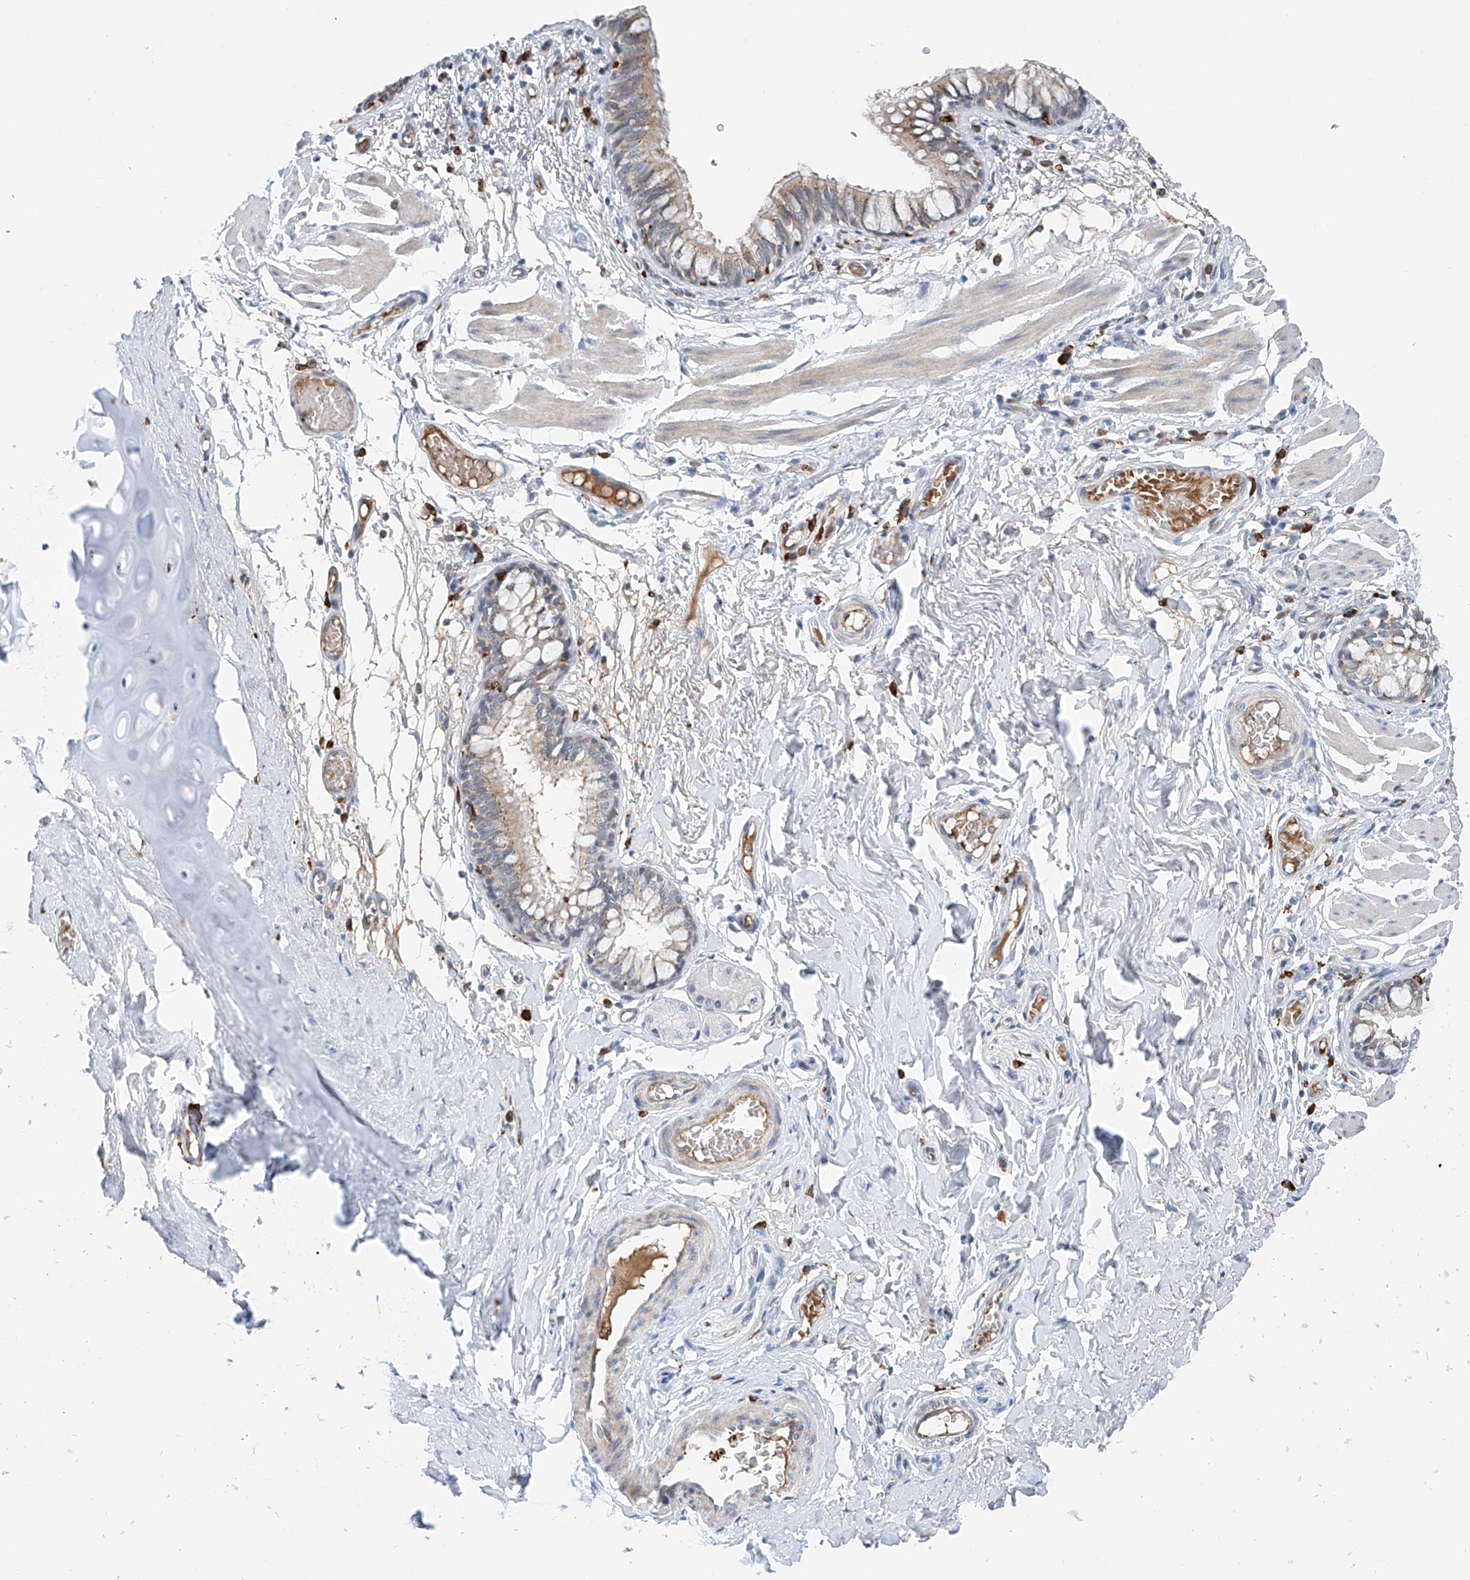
{"staining": {"intensity": "moderate", "quantity": "<25%", "location": "cytoplasmic/membranous"}, "tissue": "bronchus", "cell_type": "Respiratory epithelial cells", "image_type": "normal", "snomed": [{"axis": "morphology", "description": "Normal tissue, NOS"}, {"axis": "topography", "description": "Cartilage tissue"}, {"axis": "topography", "description": "Bronchus"}], "caption": "A brown stain labels moderate cytoplasmic/membranous expression of a protein in respiratory epithelial cells of normal bronchus.", "gene": "TBXAS1", "patient": {"sex": "female", "age": 36}}